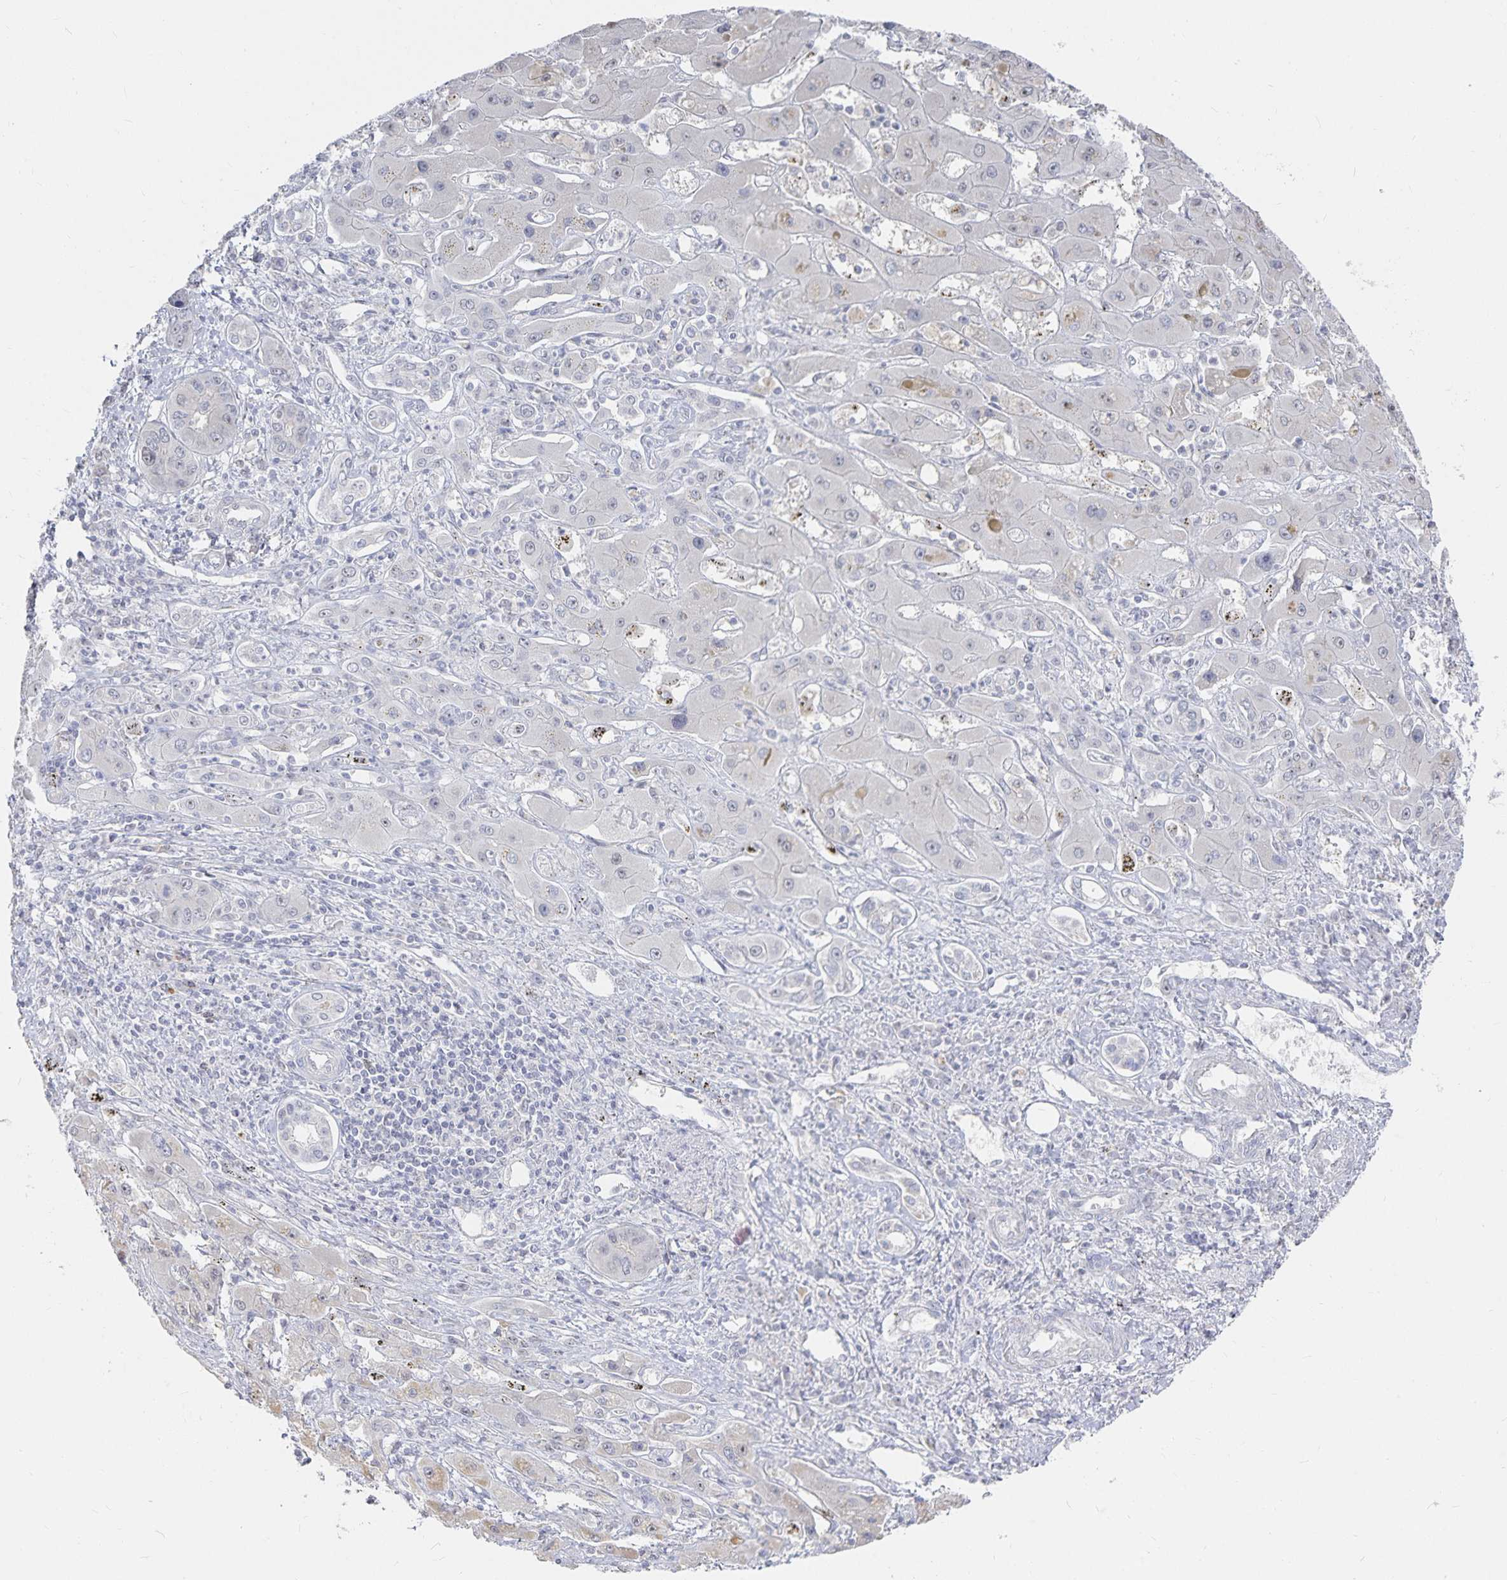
{"staining": {"intensity": "negative", "quantity": "none", "location": "none"}, "tissue": "liver cancer", "cell_type": "Tumor cells", "image_type": "cancer", "snomed": [{"axis": "morphology", "description": "Cholangiocarcinoma"}, {"axis": "topography", "description": "Liver"}], "caption": "An image of human liver cancer (cholangiocarcinoma) is negative for staining in tumor cells.", "gene": "DNAH9", "patient": {"sex": "male", "age": 67}}